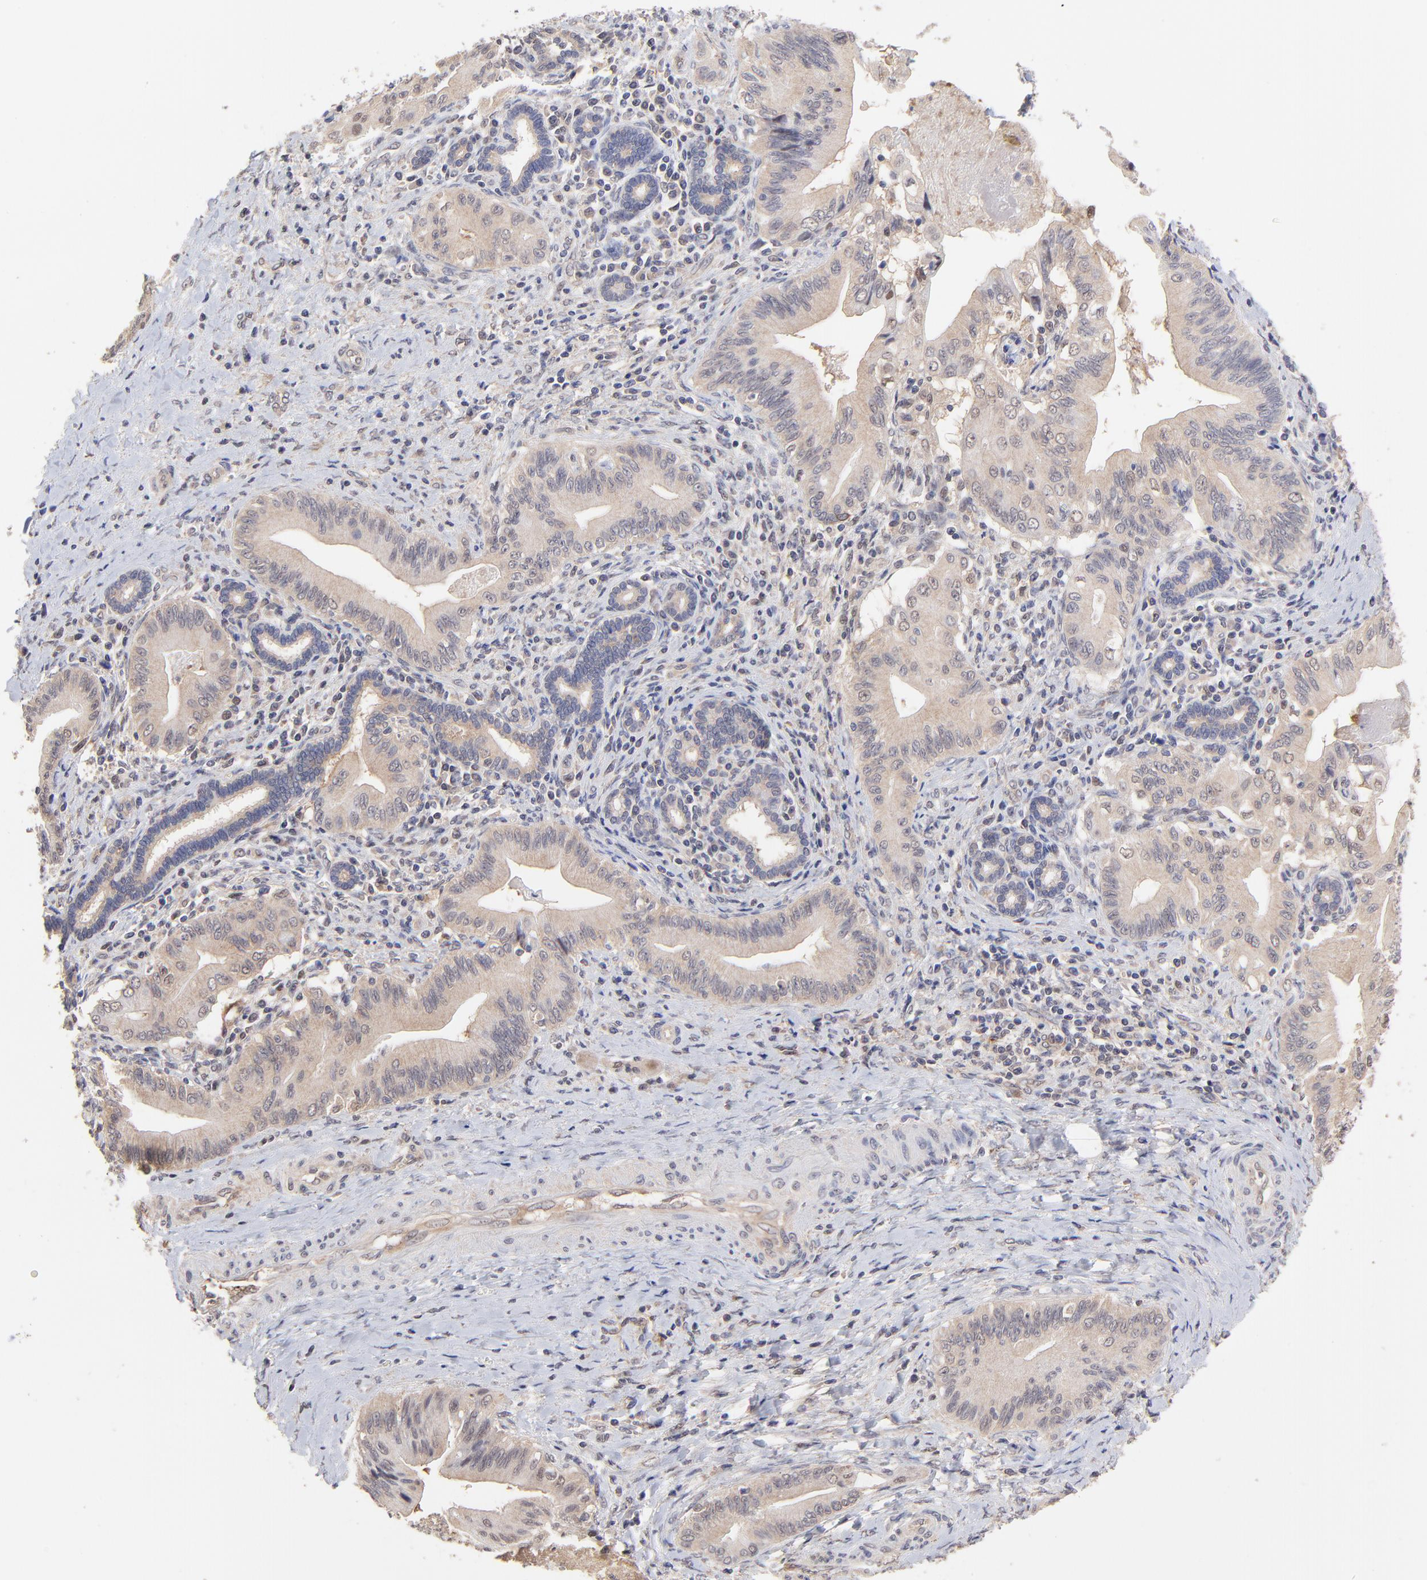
{"staining": {"intensity": "weak", "quantity": ">75%", "location": "cytoplasmic/membranous"}, "tissue": "liver cancer", "cell_type": "Tumor cells", "image_type": "cancer", "snomed": [{"axis": "morphology", "description": "Cholangiocarcinoma"}, {"axis": "topography", "description": "Liver"}], "caption": "Protein expression by immunohistochemistry exhibits weak cytoplasmic/membranous expression in about >75% of tumor cells in liver cancer (cholangiocarcinoma). (Brightfield microscopy of DAB IHC at high magnification).", "gene": "PSMD14", "patient": {"sex": "male", "age": 58}}